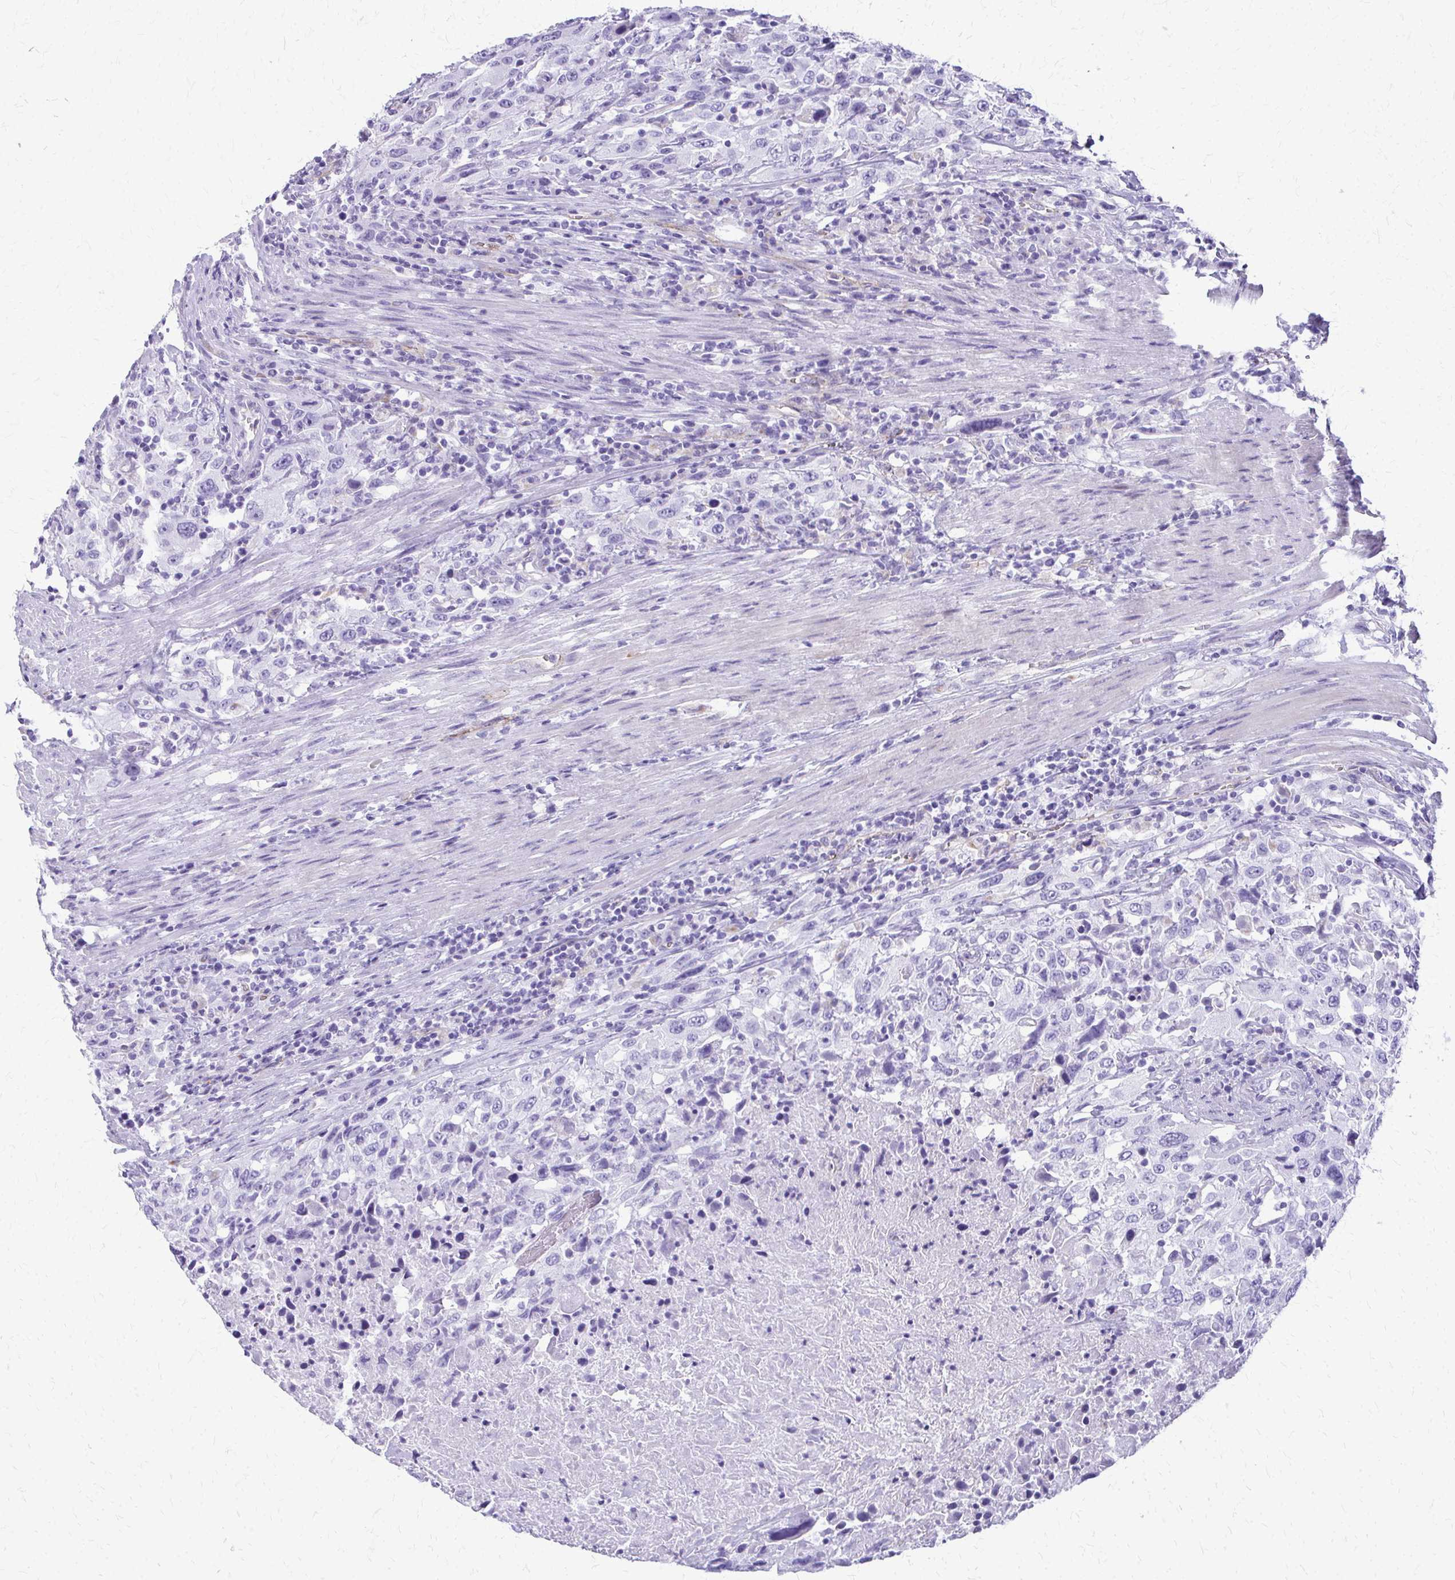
{"staining": {"intensity": "negative", "quantity": "none", "location": "none"}, "tissue": "urothelial cancer", "cell_type": "Tumor cells", "image_type": "cancer", "snomed": [{"axis": "morphology", "description": "Urothelial carcinoma, High grade"}, {"axis": "topography", "description": "Urinary bladder"}], "caption": "Urothelial cancer was stained to show a protein in brown. There is no significant expression in tumor cells.", "gene": "TPSG1", "patient": {"sex": "male", "age": 61}}